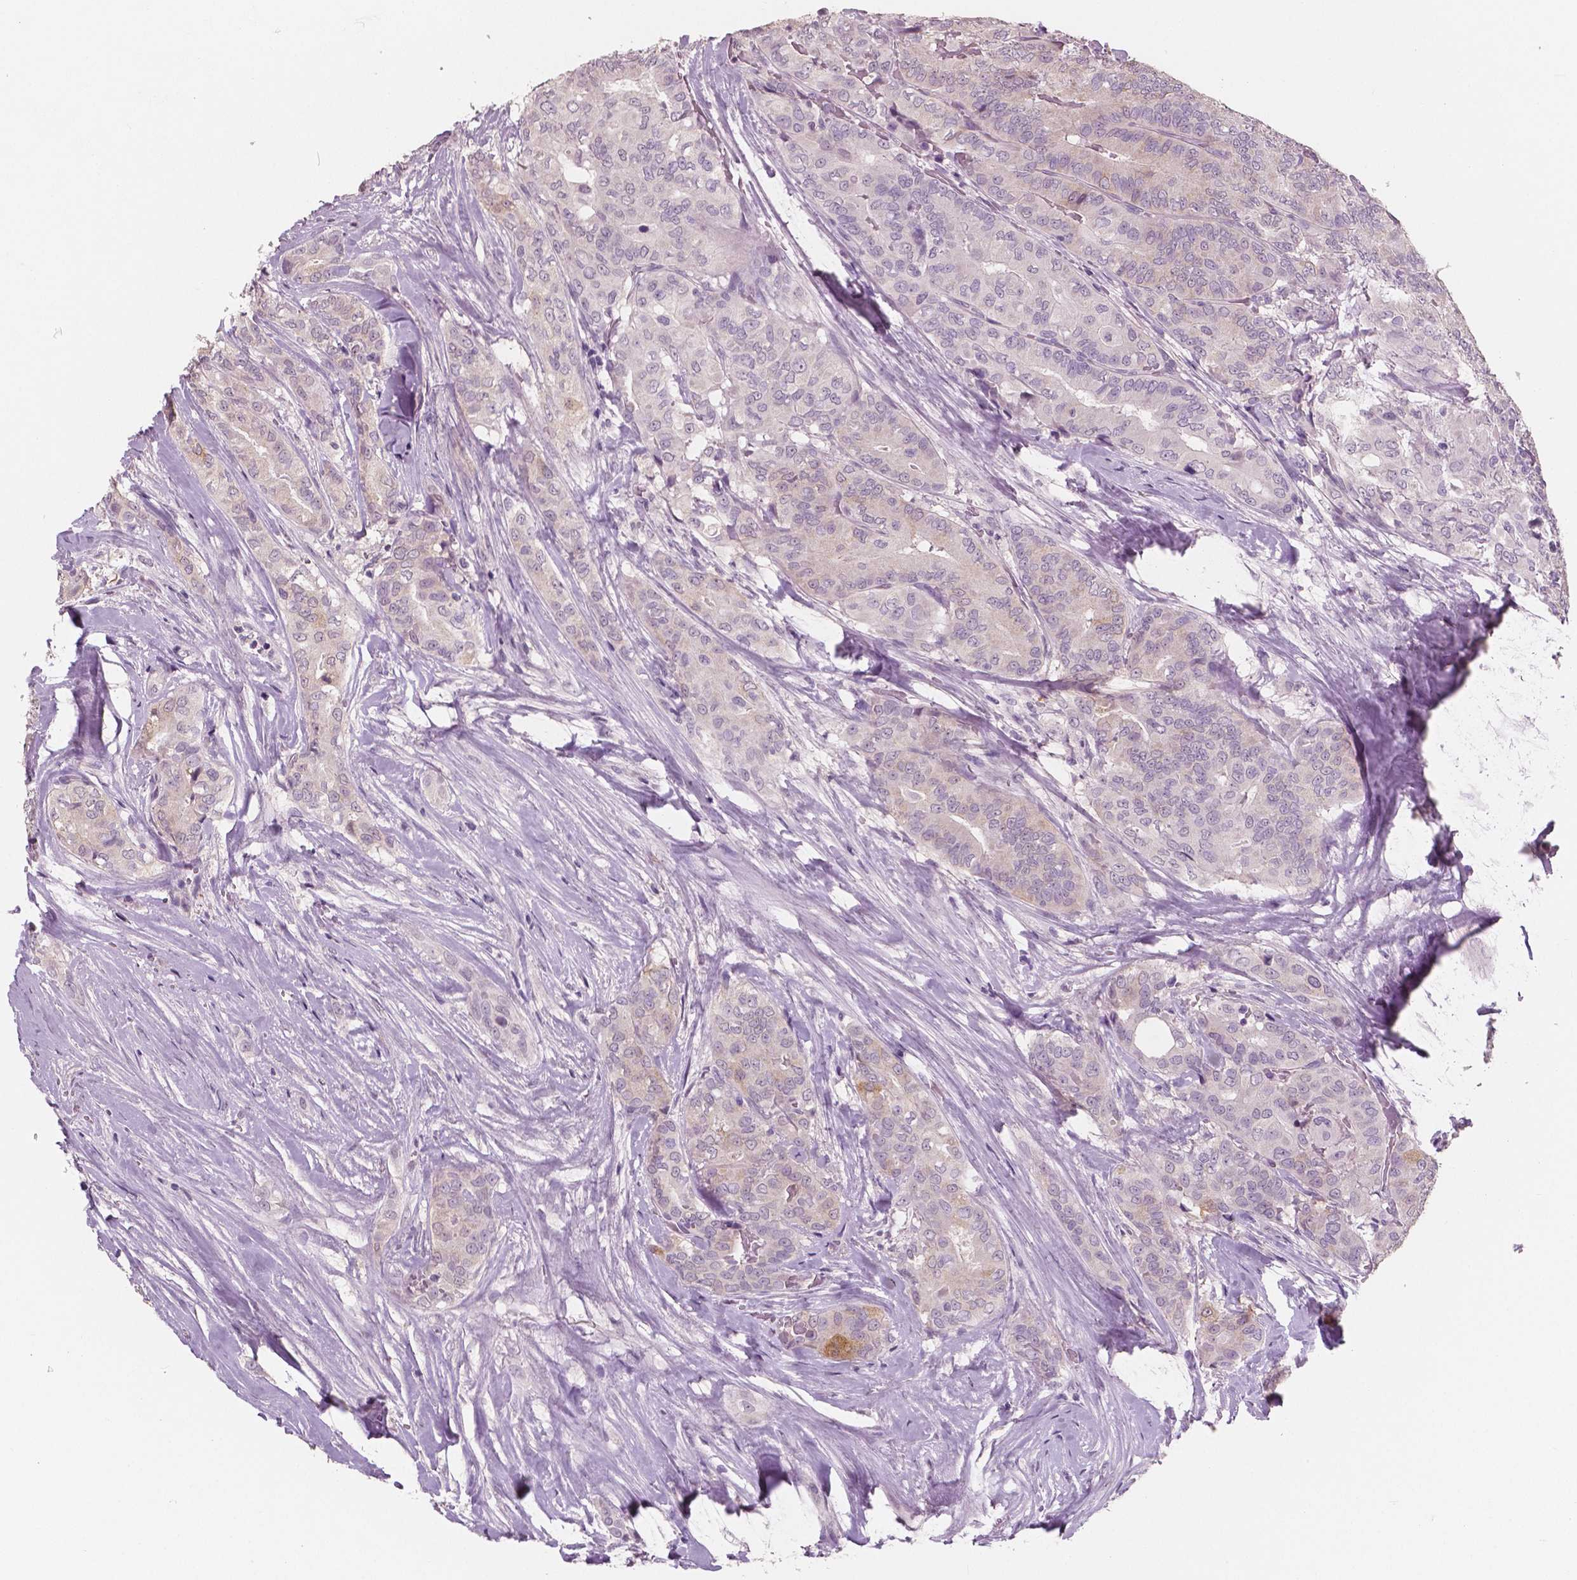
{"staining": {"intensity": "negative", "quantity": "none", "location": "none"}, "tissue": "thyroid cancer", "cell_type": "Tumor cells", "image_type": "cancer", "snomed": [{"axis": "morphology", "description": "Papillary adenocarcinoma, NOS"}, {"axis": "topography", "description": "Thyroid gland"}], "caption": "A histopathology image of human thyroid cancer is negative for staining in tumor cells.", "gene": "NECAB1", "patient": {"sex": "male", "age": 61}}